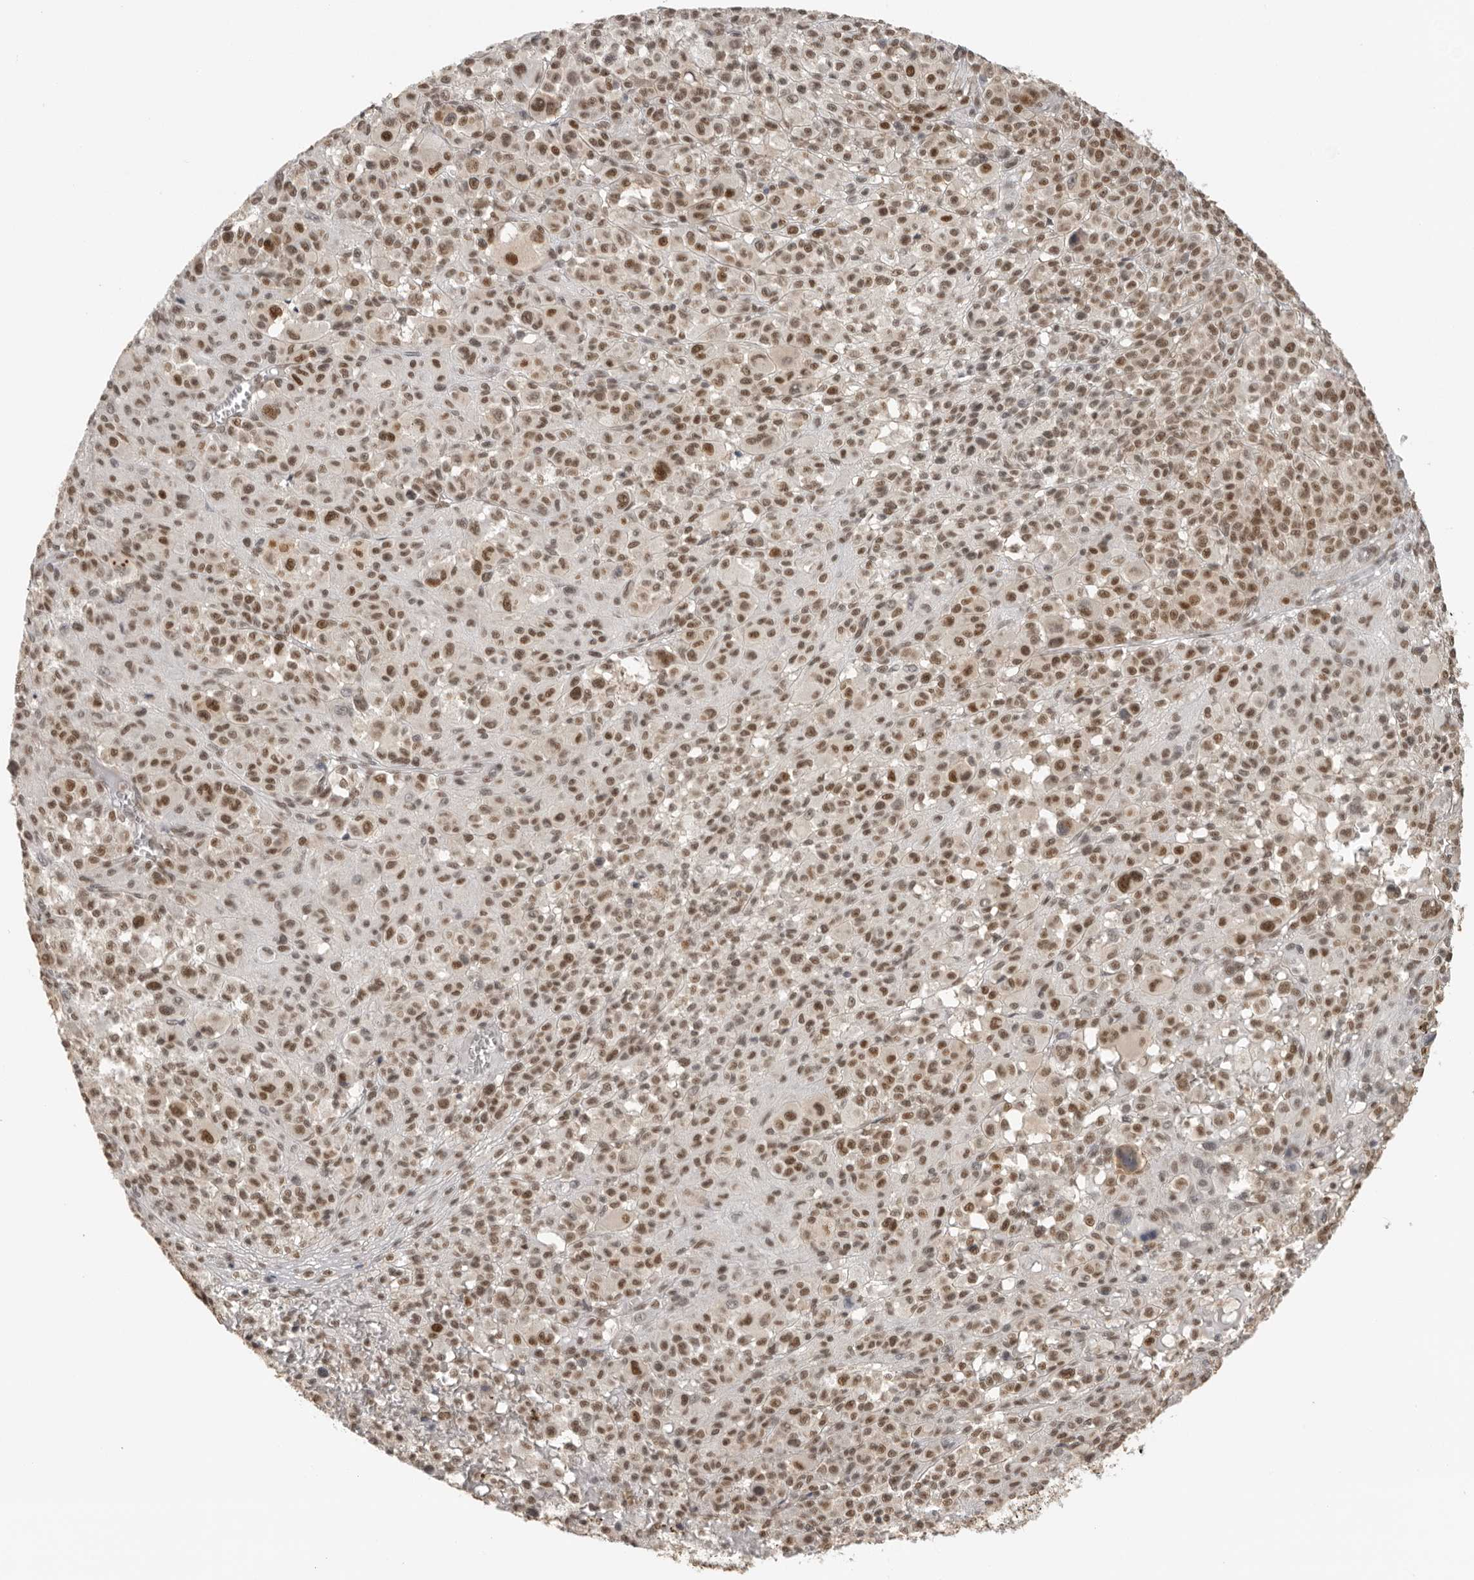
{"staining": {"intensity": "strong", "quantity": "25%-75%", "location": "nuclear"}, "tissue": "melanoma", "cell_type": "Tumor cells", "image_type": "cancer", "snomed": [{"axis": "morphology", "description": "Malignant melanoma, Metastatic site"}, {"axis": "topography", "description": "Skin"}], "caption": "Melanoma stained for a protein (brown) shows strong nuclear positive positivity in about 25%-75% of tumor cells.", "gene": "RPA2", "patient": {"sex": "female", "age": 74}}